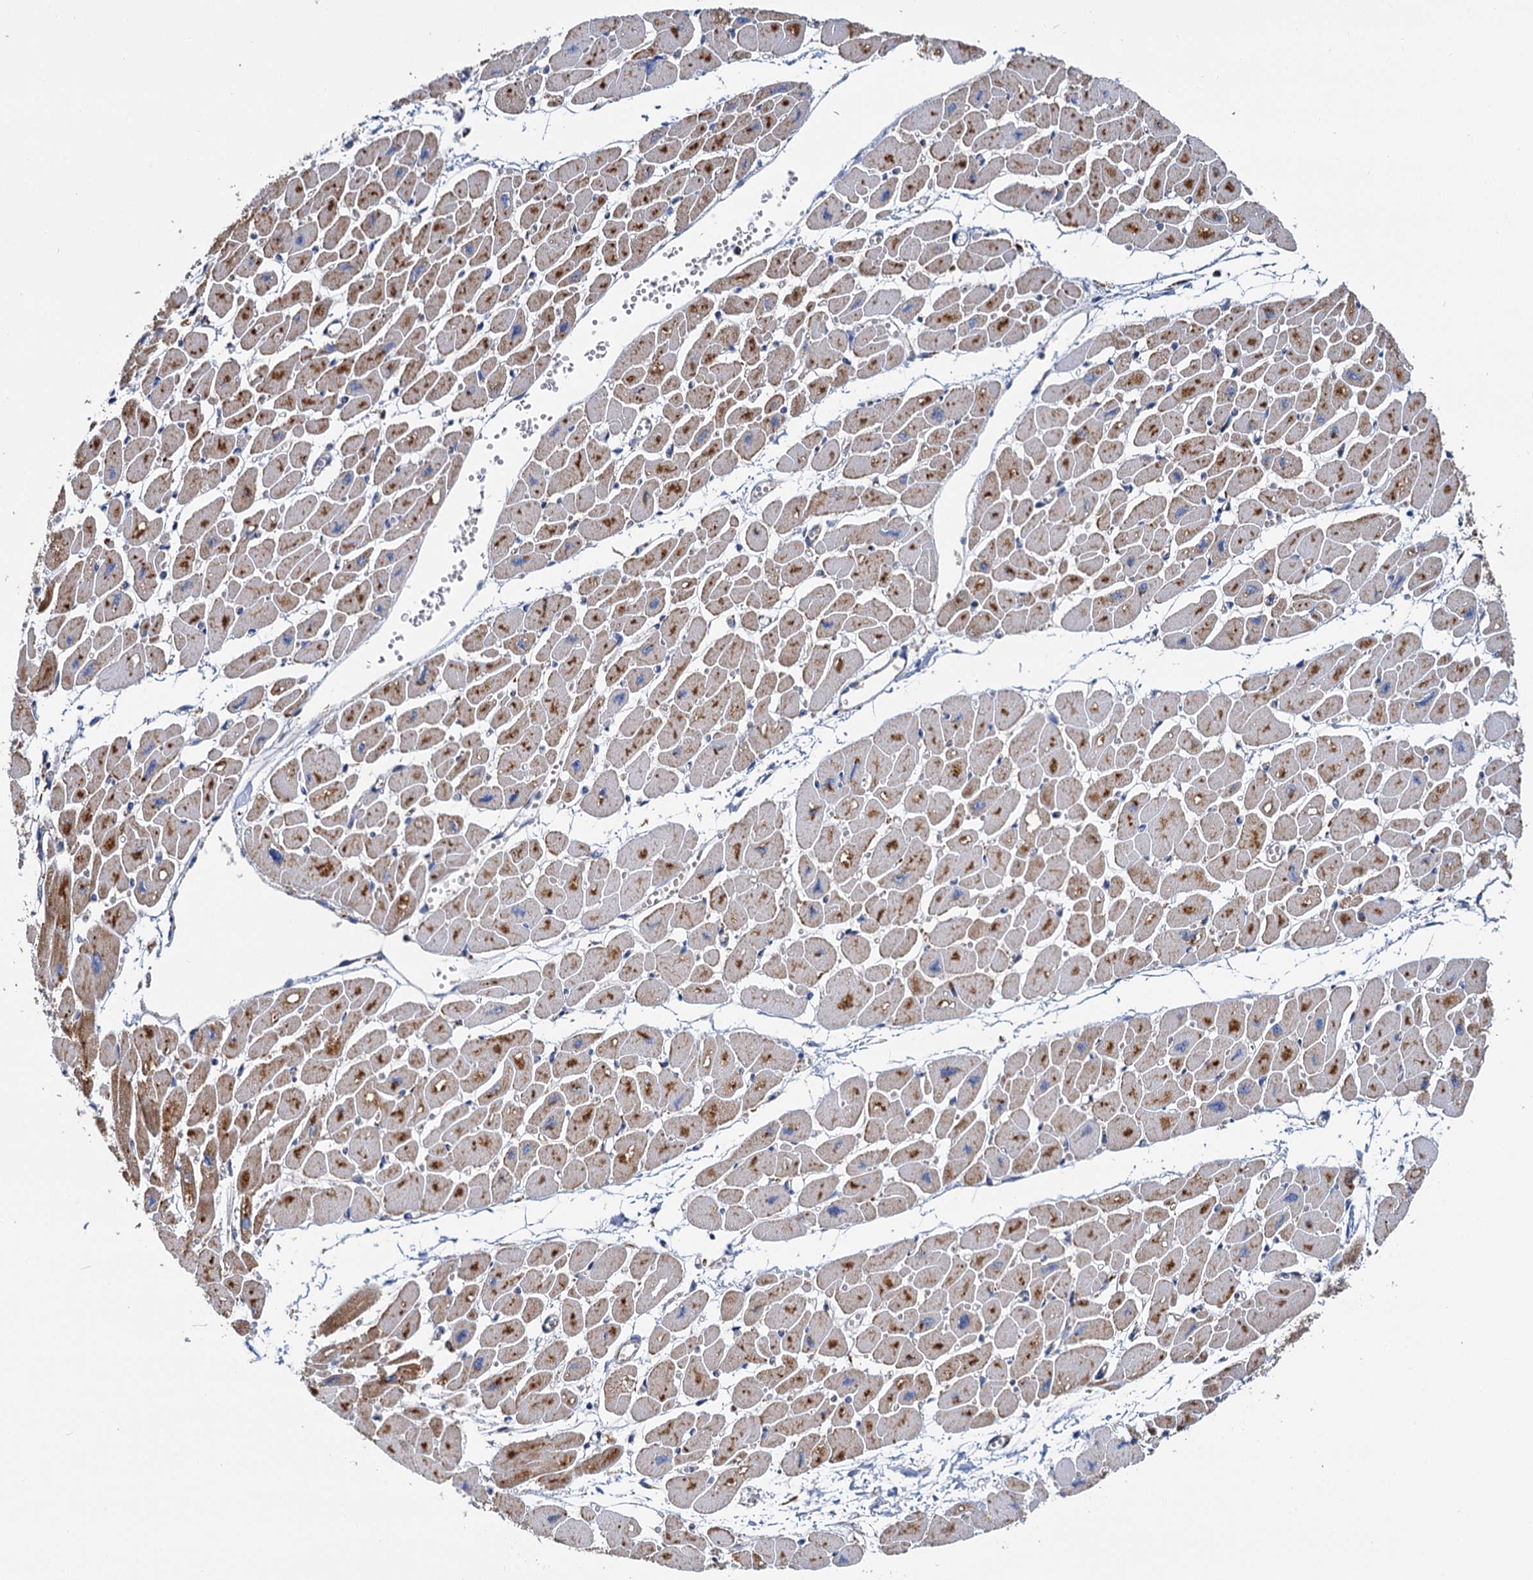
{"staining": {"intensity": "moderate", "quantity": ">75%", "location": "cytoplasmic/membranous"}, "tissue": "heart muscle", "cell_type": "Cardiomyocytes", "image_type": "normal", "snomed": [{"axis": "morphology", "description": "Normal tissue, NOS"}, {"axis": "topography", "description": "Heart"}], "caption": "Protein staining shows moderate cytoplasmic/membranous staining in about >75% of cardiomyocytes in unremarkable heart muscle.", "gene": "CCP110", "patient": {"sex": "female", "age": 54}}